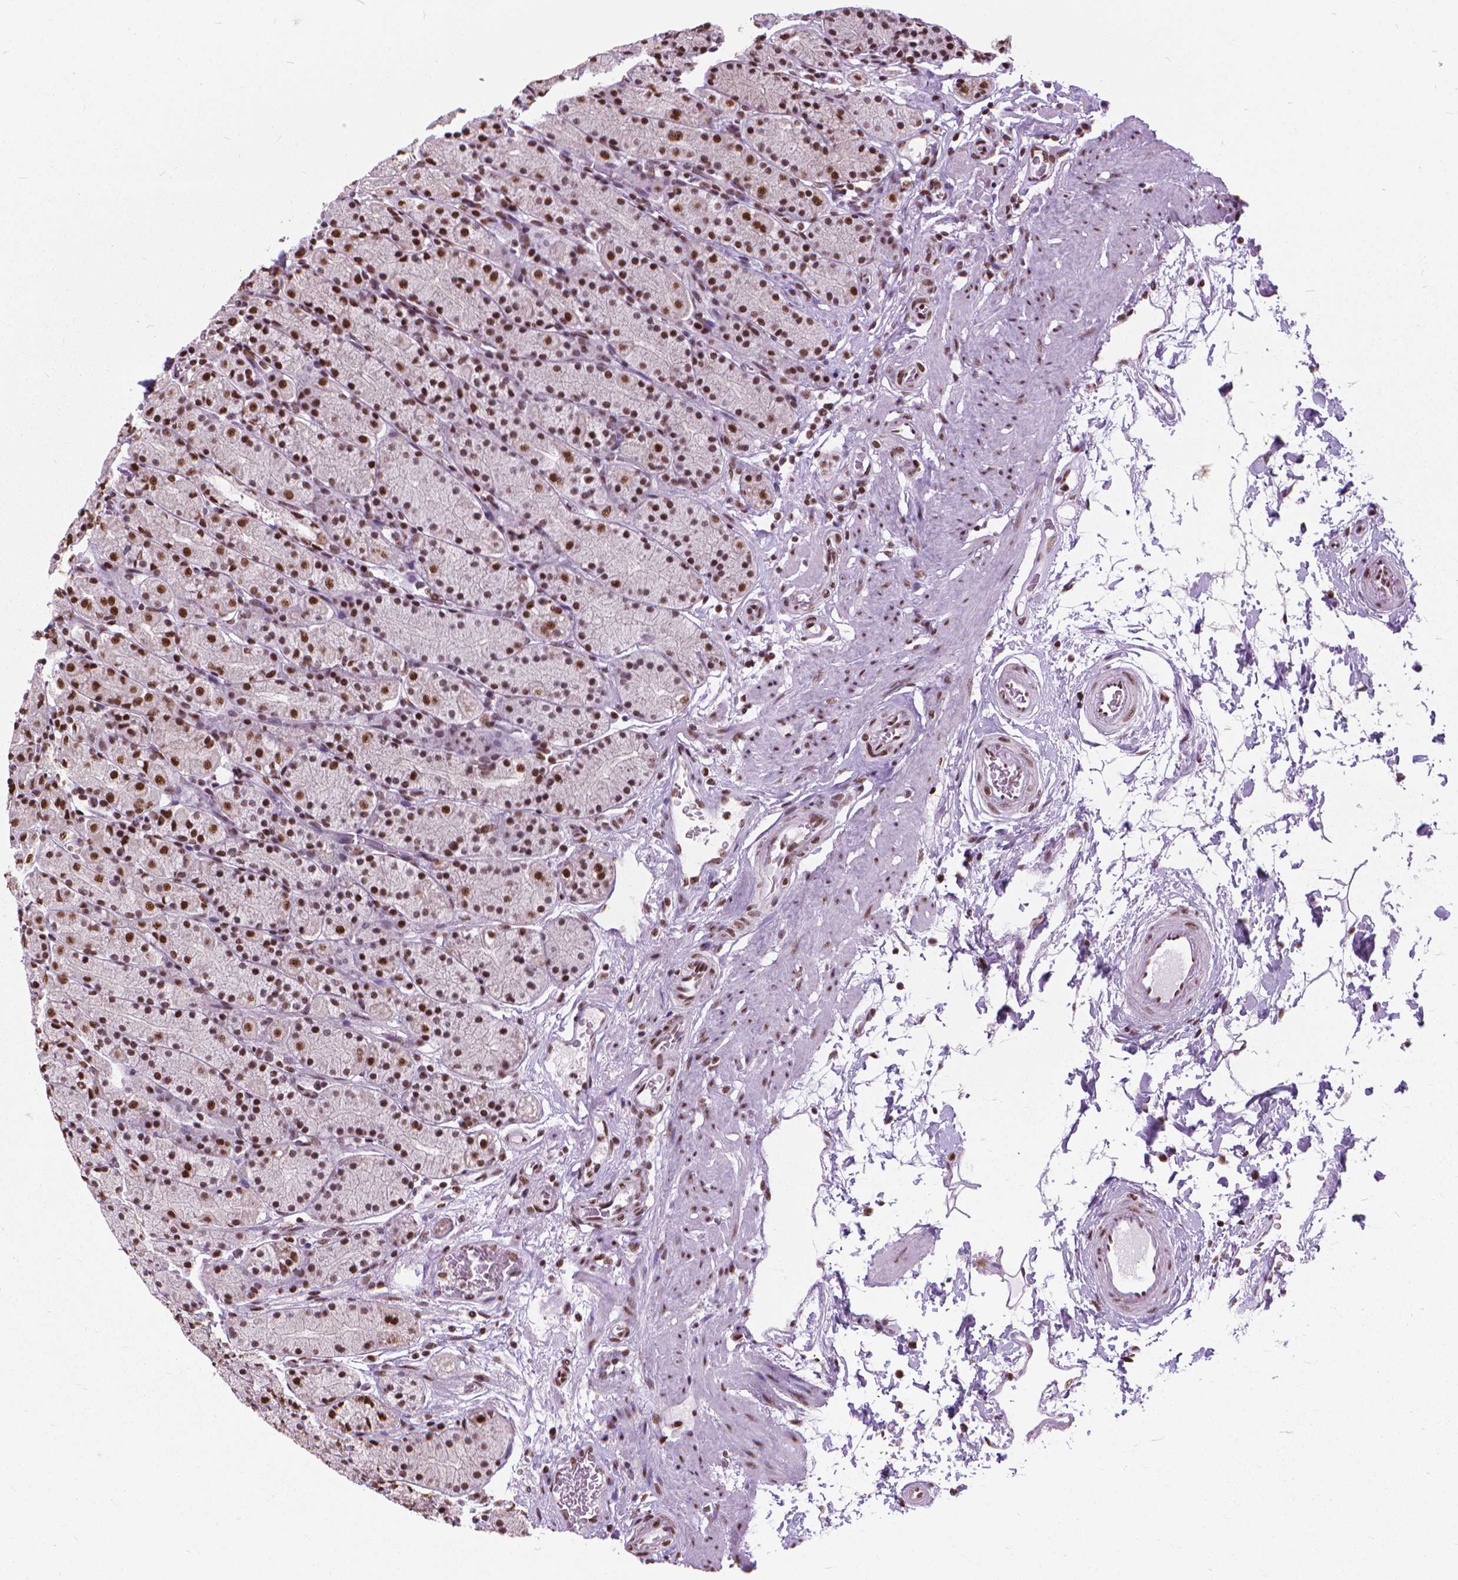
{"staining": {"intensity": "strong", "quantity": ">75%", "location": "nuclear"}, "tissue": "stomach", "cell_type": "Glandular cells", "image_type": "normal", "snomed": [{"axis": "morphology", "description": "Normal tissue, NOS"}, {"axis": "topography", "description": "Stomach, upper"}, {"axis": "topography", "description": "Stomach"}], "caption": "Brown immunohistochemical staining in normal stomach displays strong nuclear positivity in about >75% of glandular cells.", "gene": "AKAP8", "patient": {"sex": "male", "age": 62}}